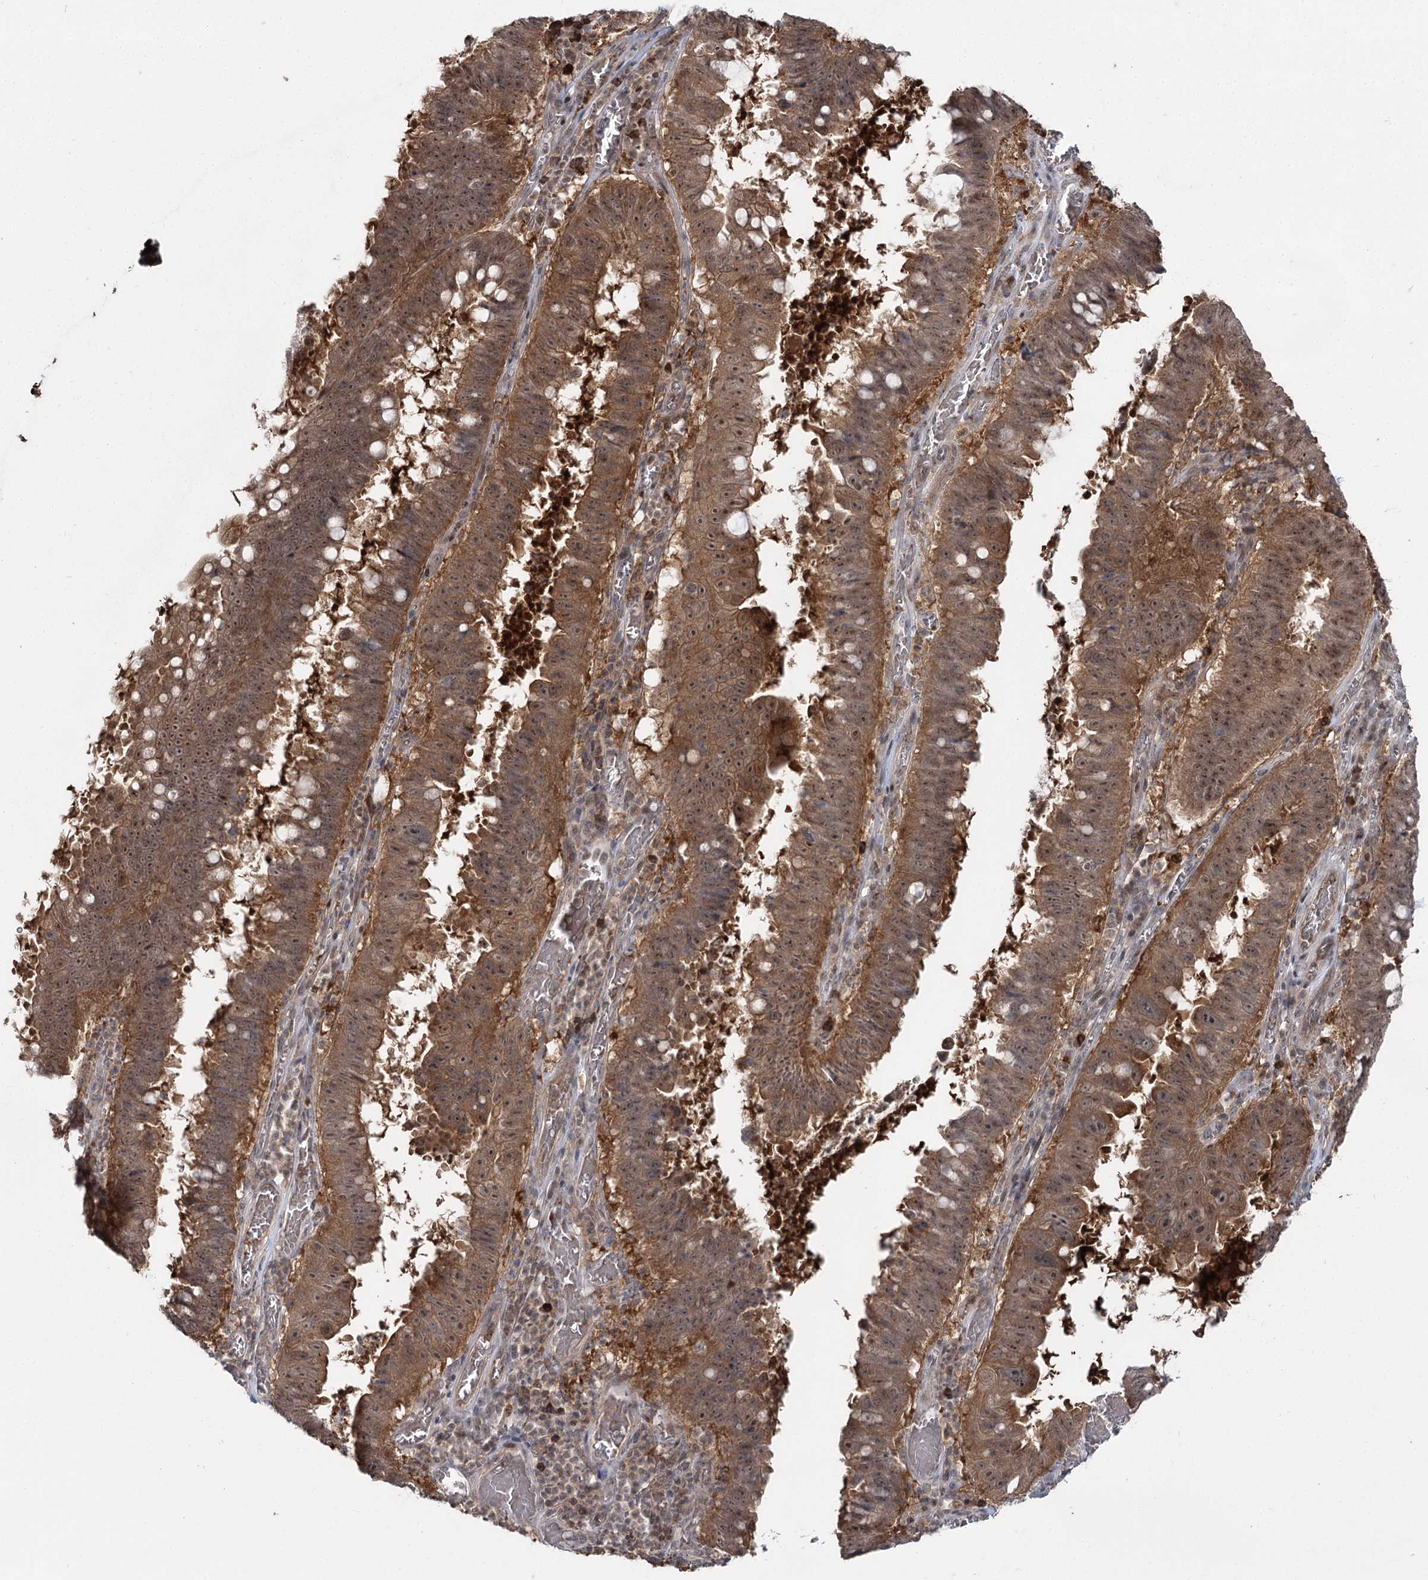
{"staining": {"intensity": "moderate", "quantity": ">75%", "location": "cytoplasmic/membranous,nuclear"}, "tissue": "stomach cancer", "cell_type": "Tumor cells", "image_type": "cancer", "snomed": [{"axis": "morphology", "description": "Adenocarcinoma, NOS"}, {"axis": "topography", "description": "Stomach"}], "caption": "Immunohistochemistry (IHC) of human adenocarcinoma (stomach) shows medium levels of moderate cytoplasmic/membranous and nuclear staining in approximately >75% of tumor cells.", "gene": "WDR44", "patient": {"sex": "male", "age": 59}}